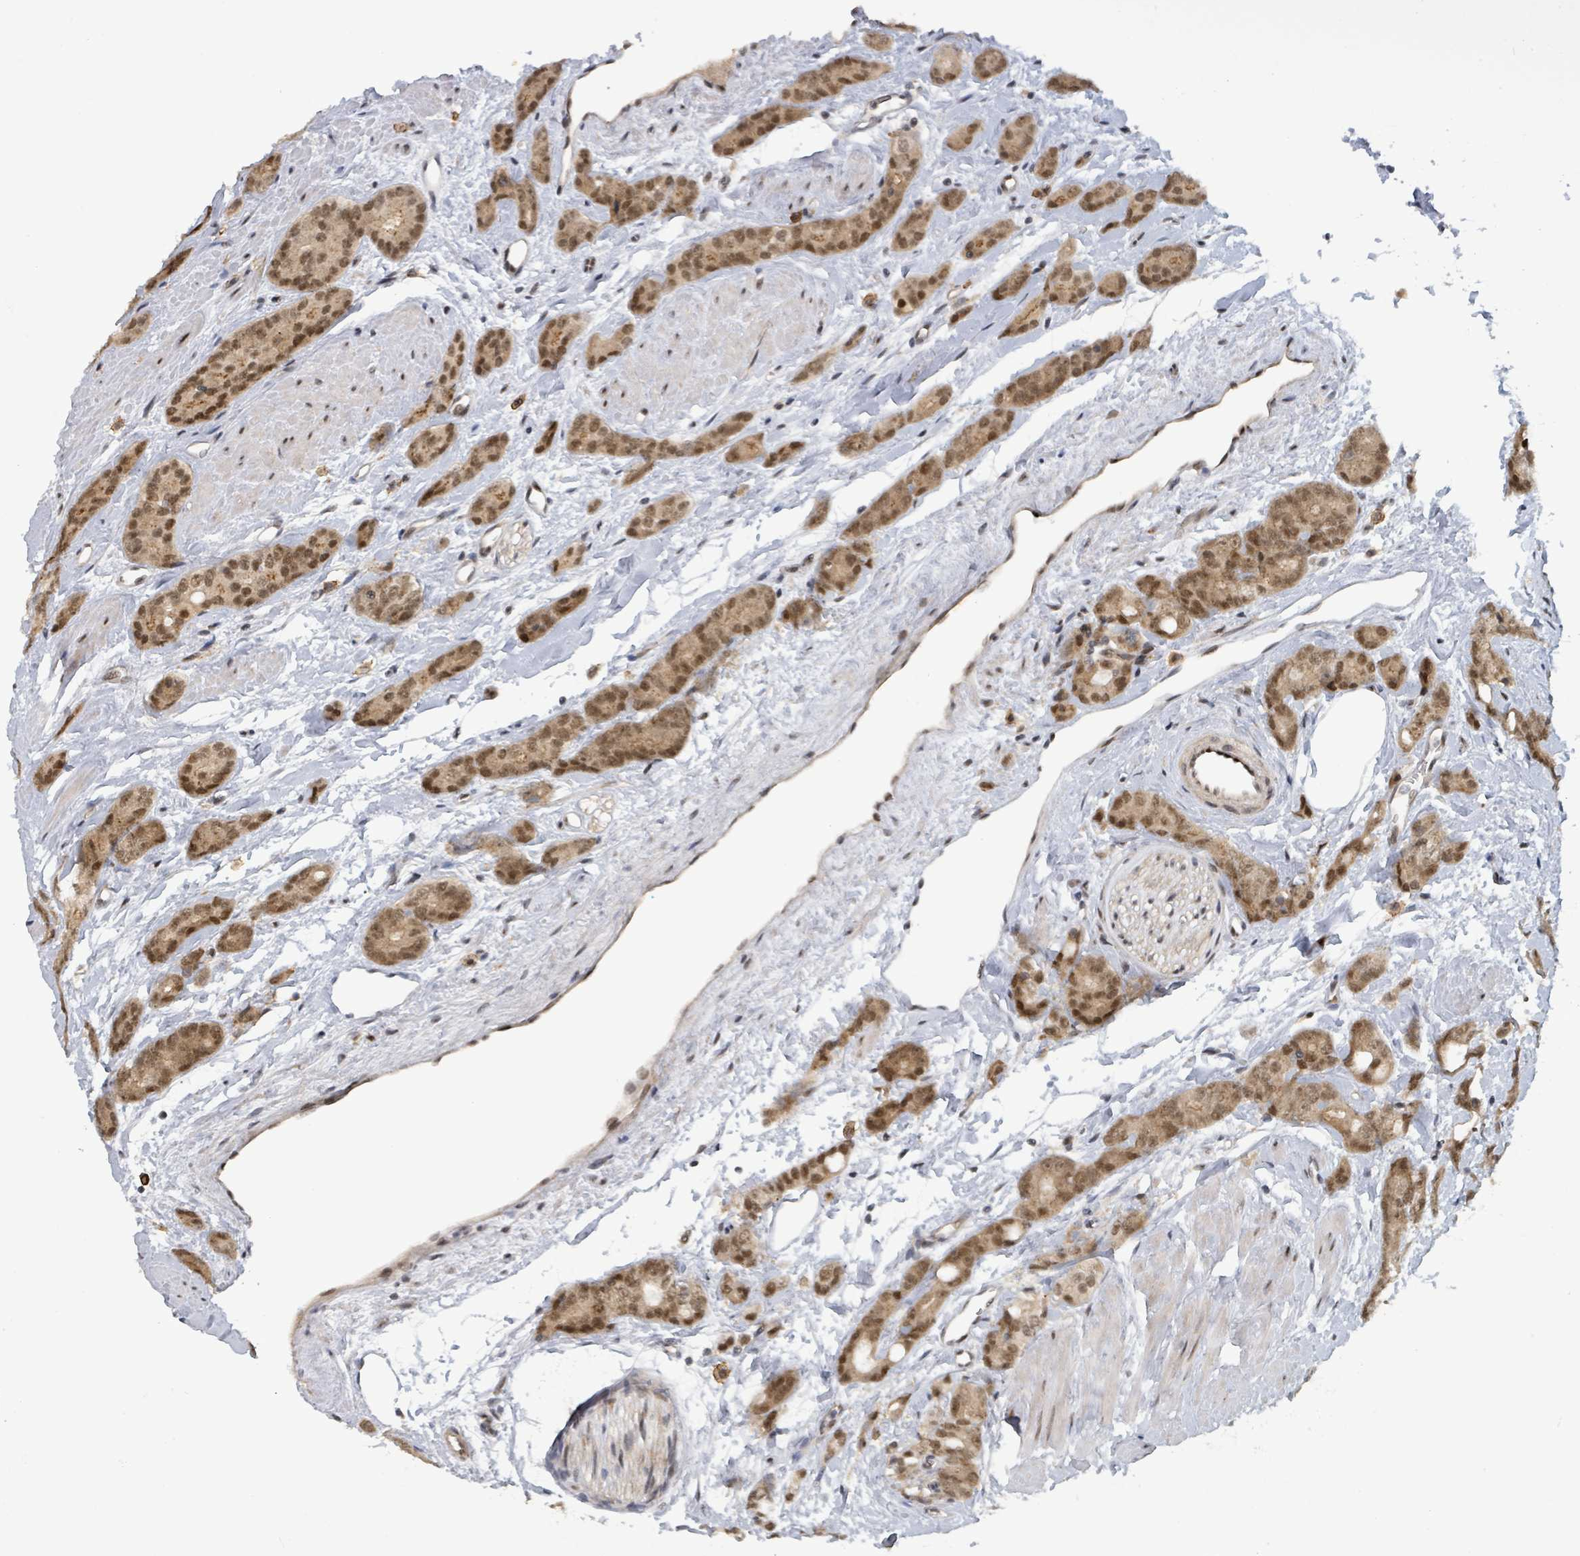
{"staining": {"intensity": "moderate", "quantity": ">75%", "location": "cytoplasmic/membranous,nuclear"}, "tissue": "prostate cancer", "cell_type": "Tumor cells", "image_type": "cancer", "snomed": [{"axis": "morphology", "description": "Adenocarcinoma, High grade"}, {"axis": "topography", "description": "Prostate"}], "caption": "High-grade adenocarcinoma (prostate) stained for a protein demonstrates moderate cytoplasmic/membranous and nuclear positivity in tumor cells.", "gene": "GTF3C1", "patient": {"sex": "male", "age": 62}}